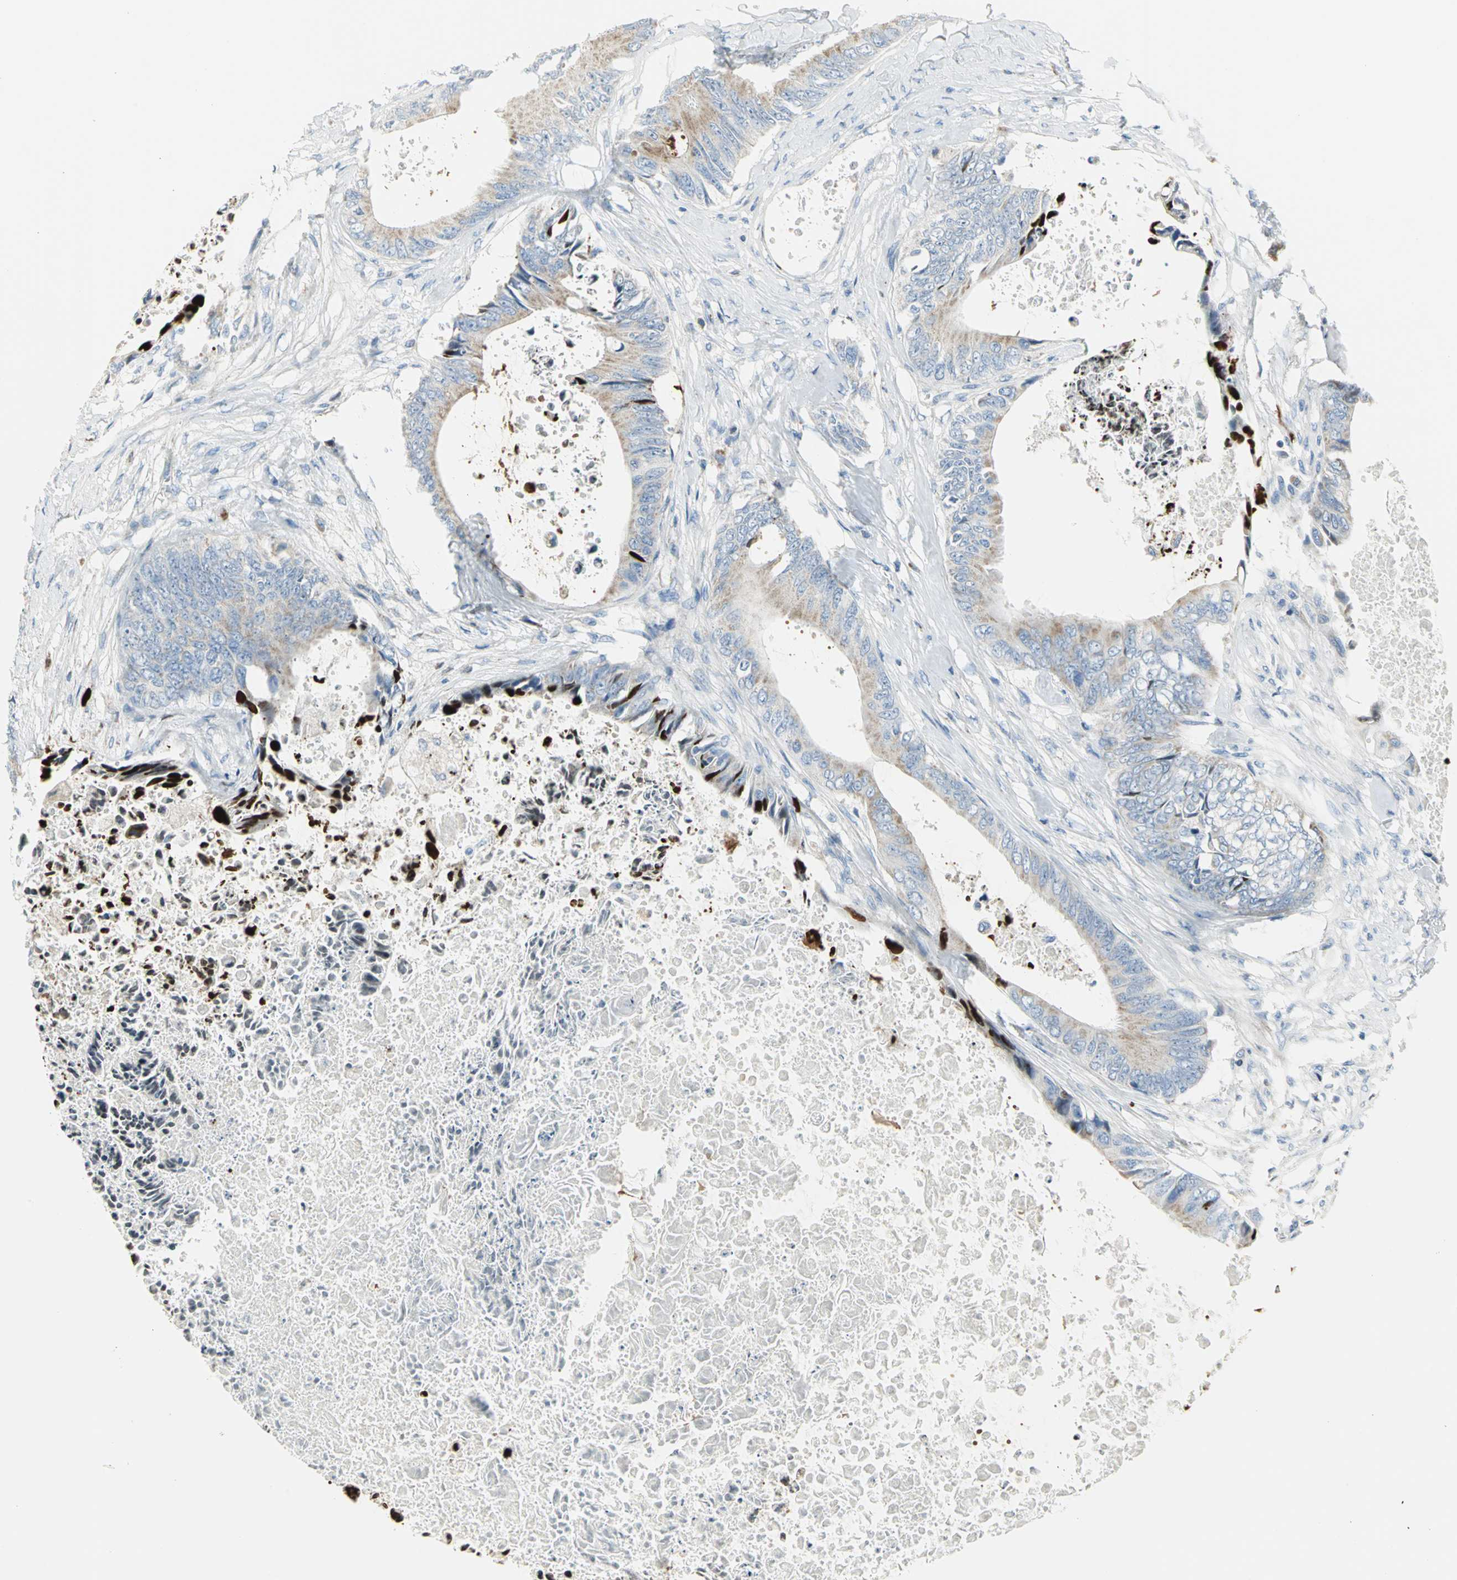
{"staining": {"intensity": "weak", "quantity": ">75%", "location": "cytoplasmic/membranous"}, "tissue": "colorectal cancer", "cell_type": "Tumor cells", "image_type": "cancer", "snomed": [{"axis": "morphology", "description": "Normal tissue, NOS"}, {"axis": "morphology", "description": "Adenocarcinoma, NOS"}, {"axis": "topography", "description": "Rectum"}, {"axis": "topography", "description": "Peripheral nerve tissue"}], "caption": "DAB immunohistochemical staining of colorectal cancer (adenocarcinoma) shows weak cytoplasmic/membranous protein positivity in approximately >75% of tumor cells. (Brightfield microscopy of DAB IHC at high magnification).", "gene": "ALOX15", "patient": {"sex": "female", "age": 77}}